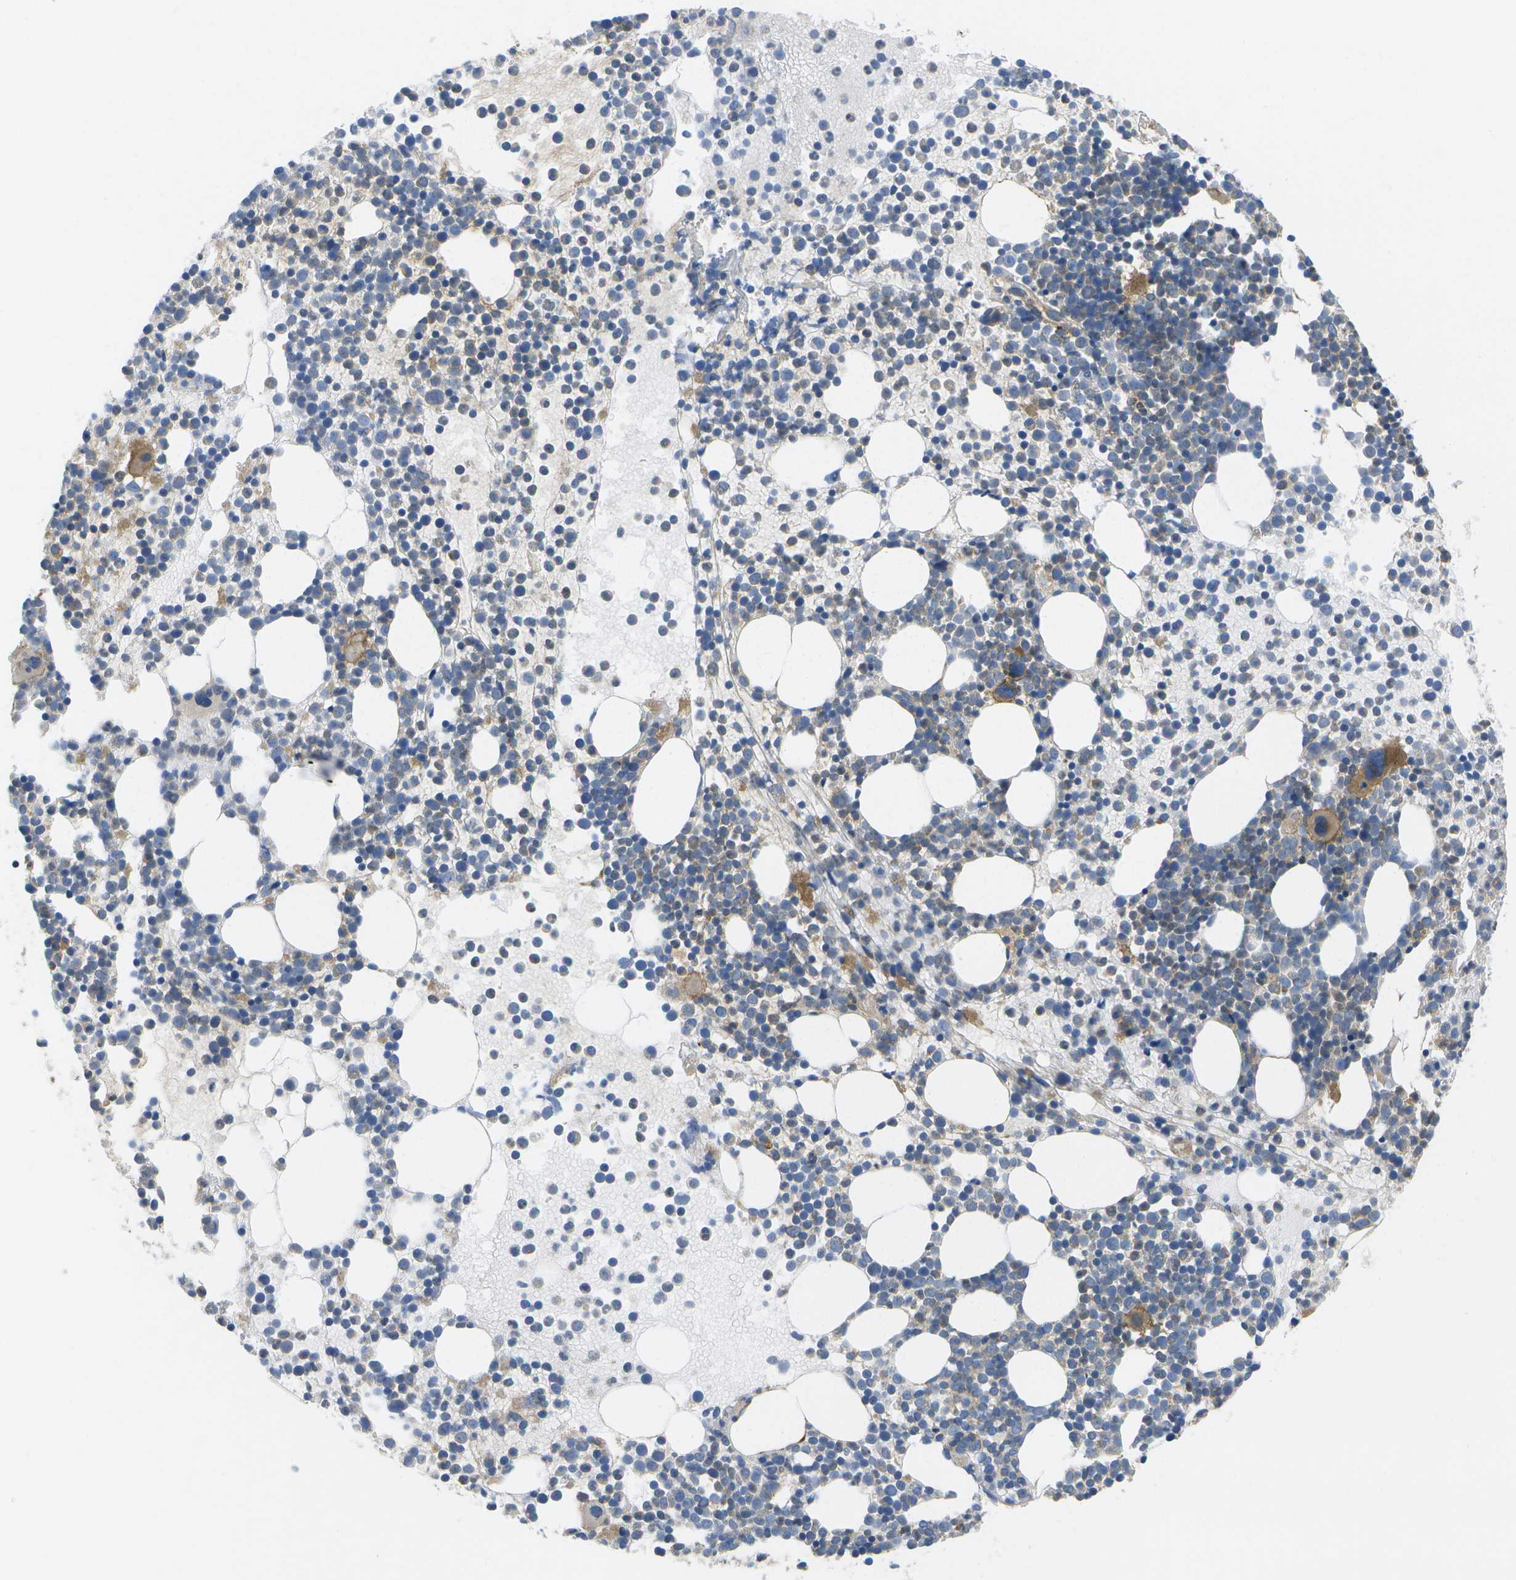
{"staining": {"intensity": "moderate", "quantity": "25%-75%", "location": "cytoplasmic/membranous"}, "tissue": "bone marrow", "cell_type": "Hematopoietic cells", "image_type": "normal", "snomed": [{"axis": "morphology", "description": "Normal tissue, NOS"}, {"axis": "morphology", "description": "Inflammation, NOS"}, {"axis": "topography", "description": "Bone marrow"}], "caption": "Brown immunohistochemical staining in benign bone marrow demonstrates moderate cytoplasmic/membranous positivity in about 25%-75% of hematopoietic cells. (IHC, brightfield microscopy, high magnification).", "gene": "DPM3", "patient": {"sex": "male", "age": 58}}